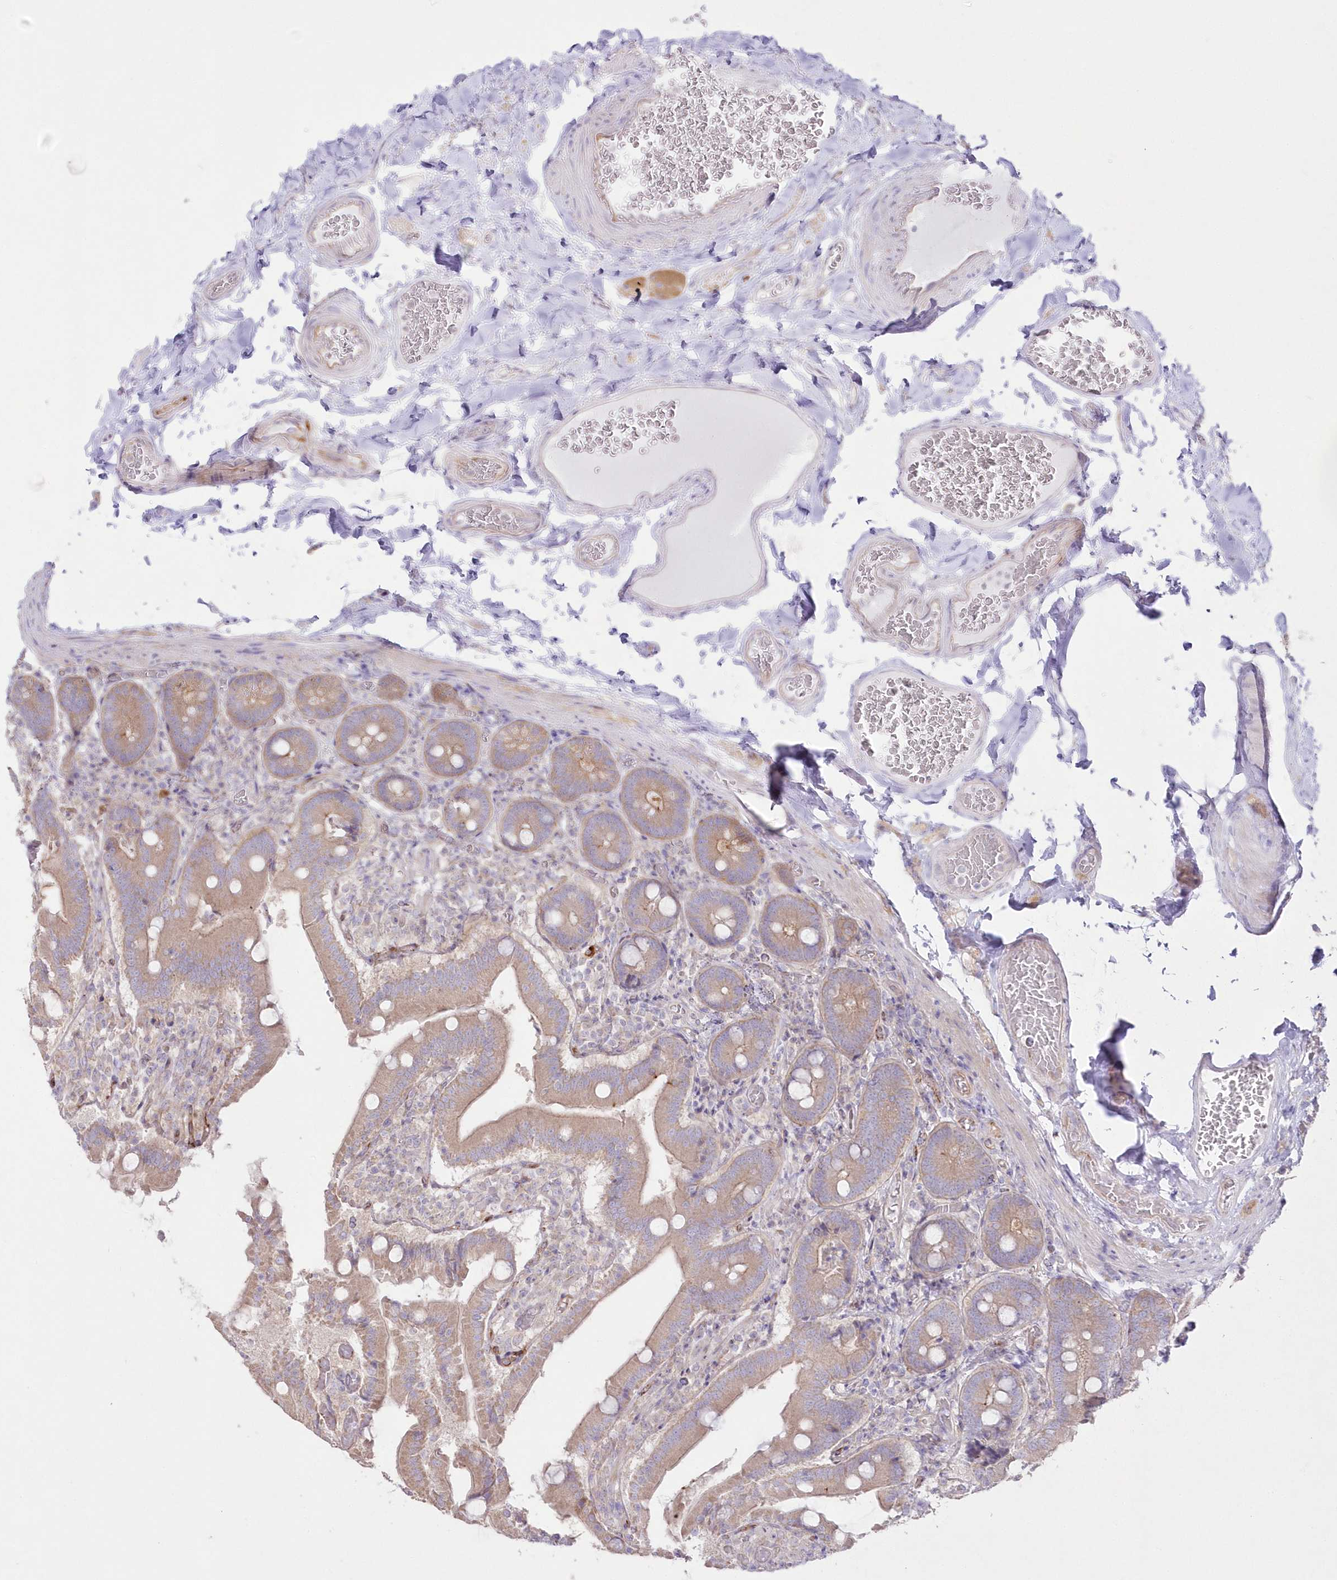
{"staining": {"intensity": "moderate", "quantity": ">75%", "location": "cytoplasmic/membranous"}, "tissue": "duodenum", "cell_type": "Glandular cells", "image_type": "normal", "snomed": [{"axis": "morphology", "description": "Normal tissue, NOS"}, {"axis": "topography", "description": "Duodenum"}], "caption": "The immunohistochemical stain shows moderate cytoplasmic/membranous positivity in glandular cells of benign duodenum. The staining was performed using DAB (3,3'-diaminobenzidine), with brown indicating positive protein expression. Nuclei are stained blue with hematoxylin.", "gene": "ZNF843", "patient": {"sex": "female", "age": 62}}